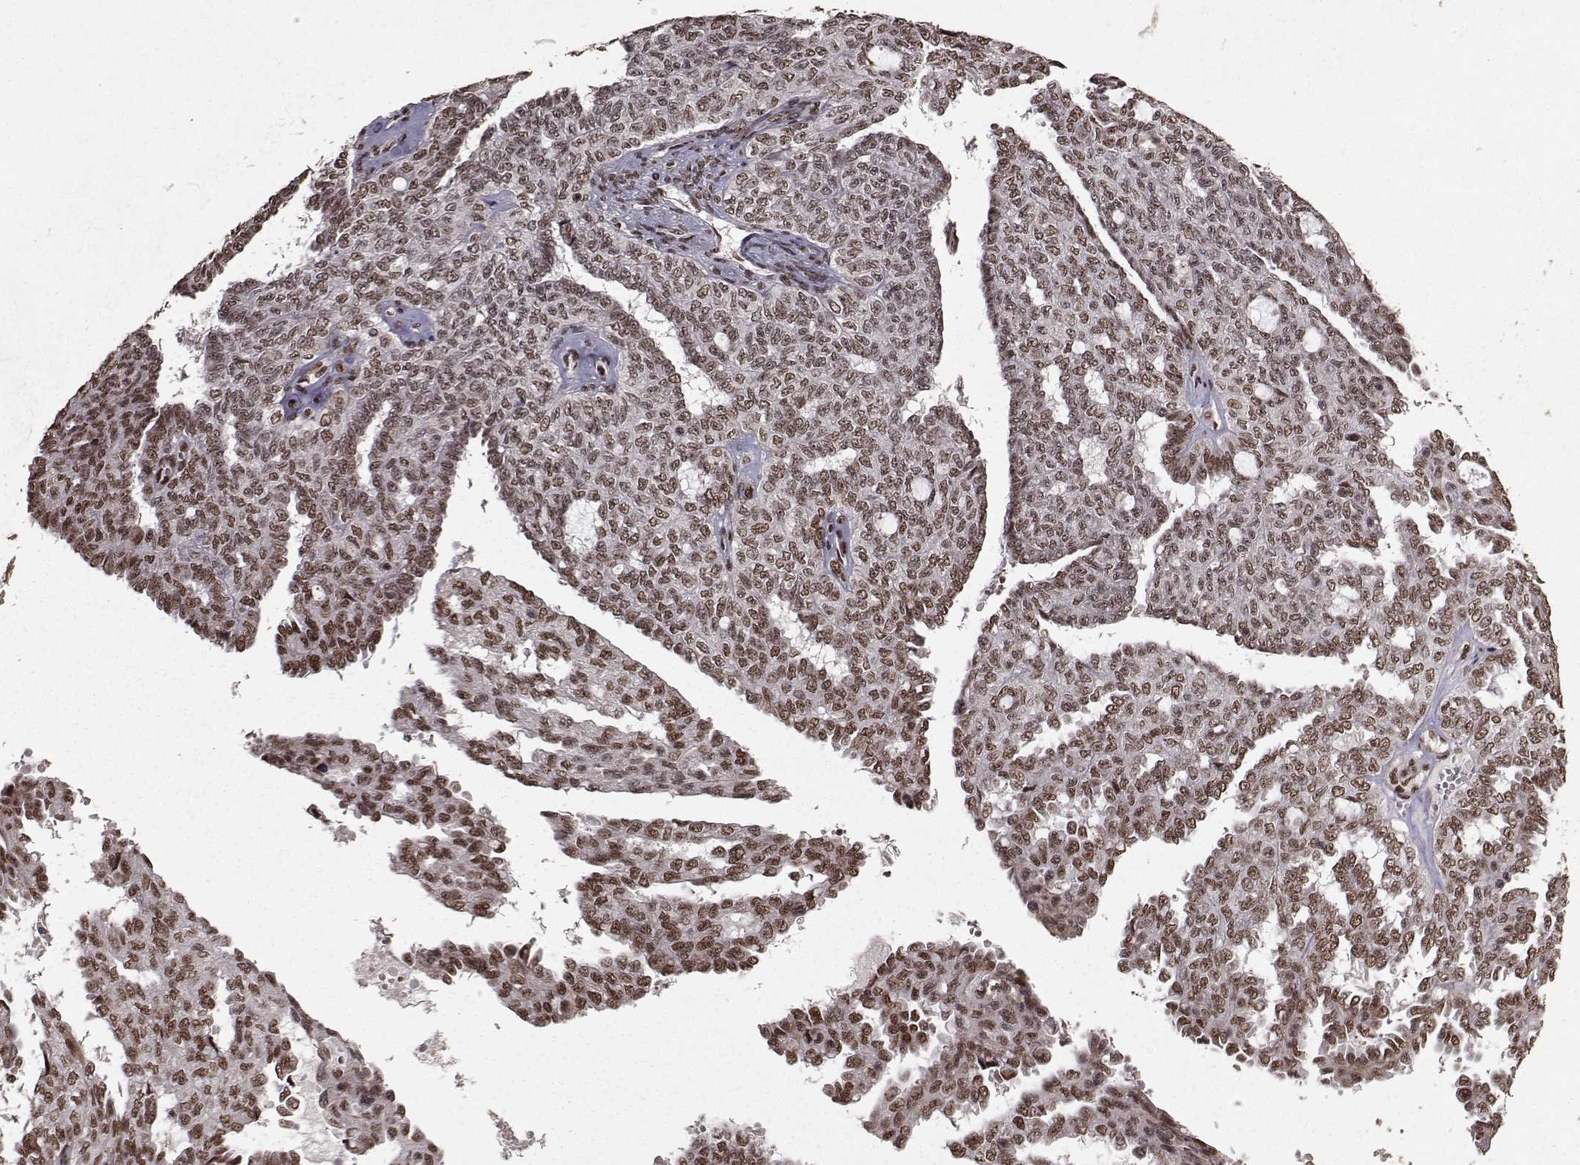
{"staining": {"intensity": "strong", "quantity": "25%-75%", "location": "nuclear"}, "tissue": "ovarian cancer", "cell_type": "Tumor cells", "image_type": "cancer", "snomed": [{"axis": "morphology", "description": "Cystadenocarcinoma, serous, NOS"}, {"axis": "topography", "description": "Ovary"}], "caption": "High-magnification brightfield microscopy of ovarian cancer (serous cystadenocarcinoma) stained with DAB (brown) and counterstained with hematoxylin (blue). tumor cells exhibit strong nuclear staining is present in approximately25%-75% of cells. (DAB (3,3'-diaminobenzidine) IHC, brown staining for protein, blue staining for nuclei).", "gene": "SF1", "patient": {"sex": "female", "age": 71}}